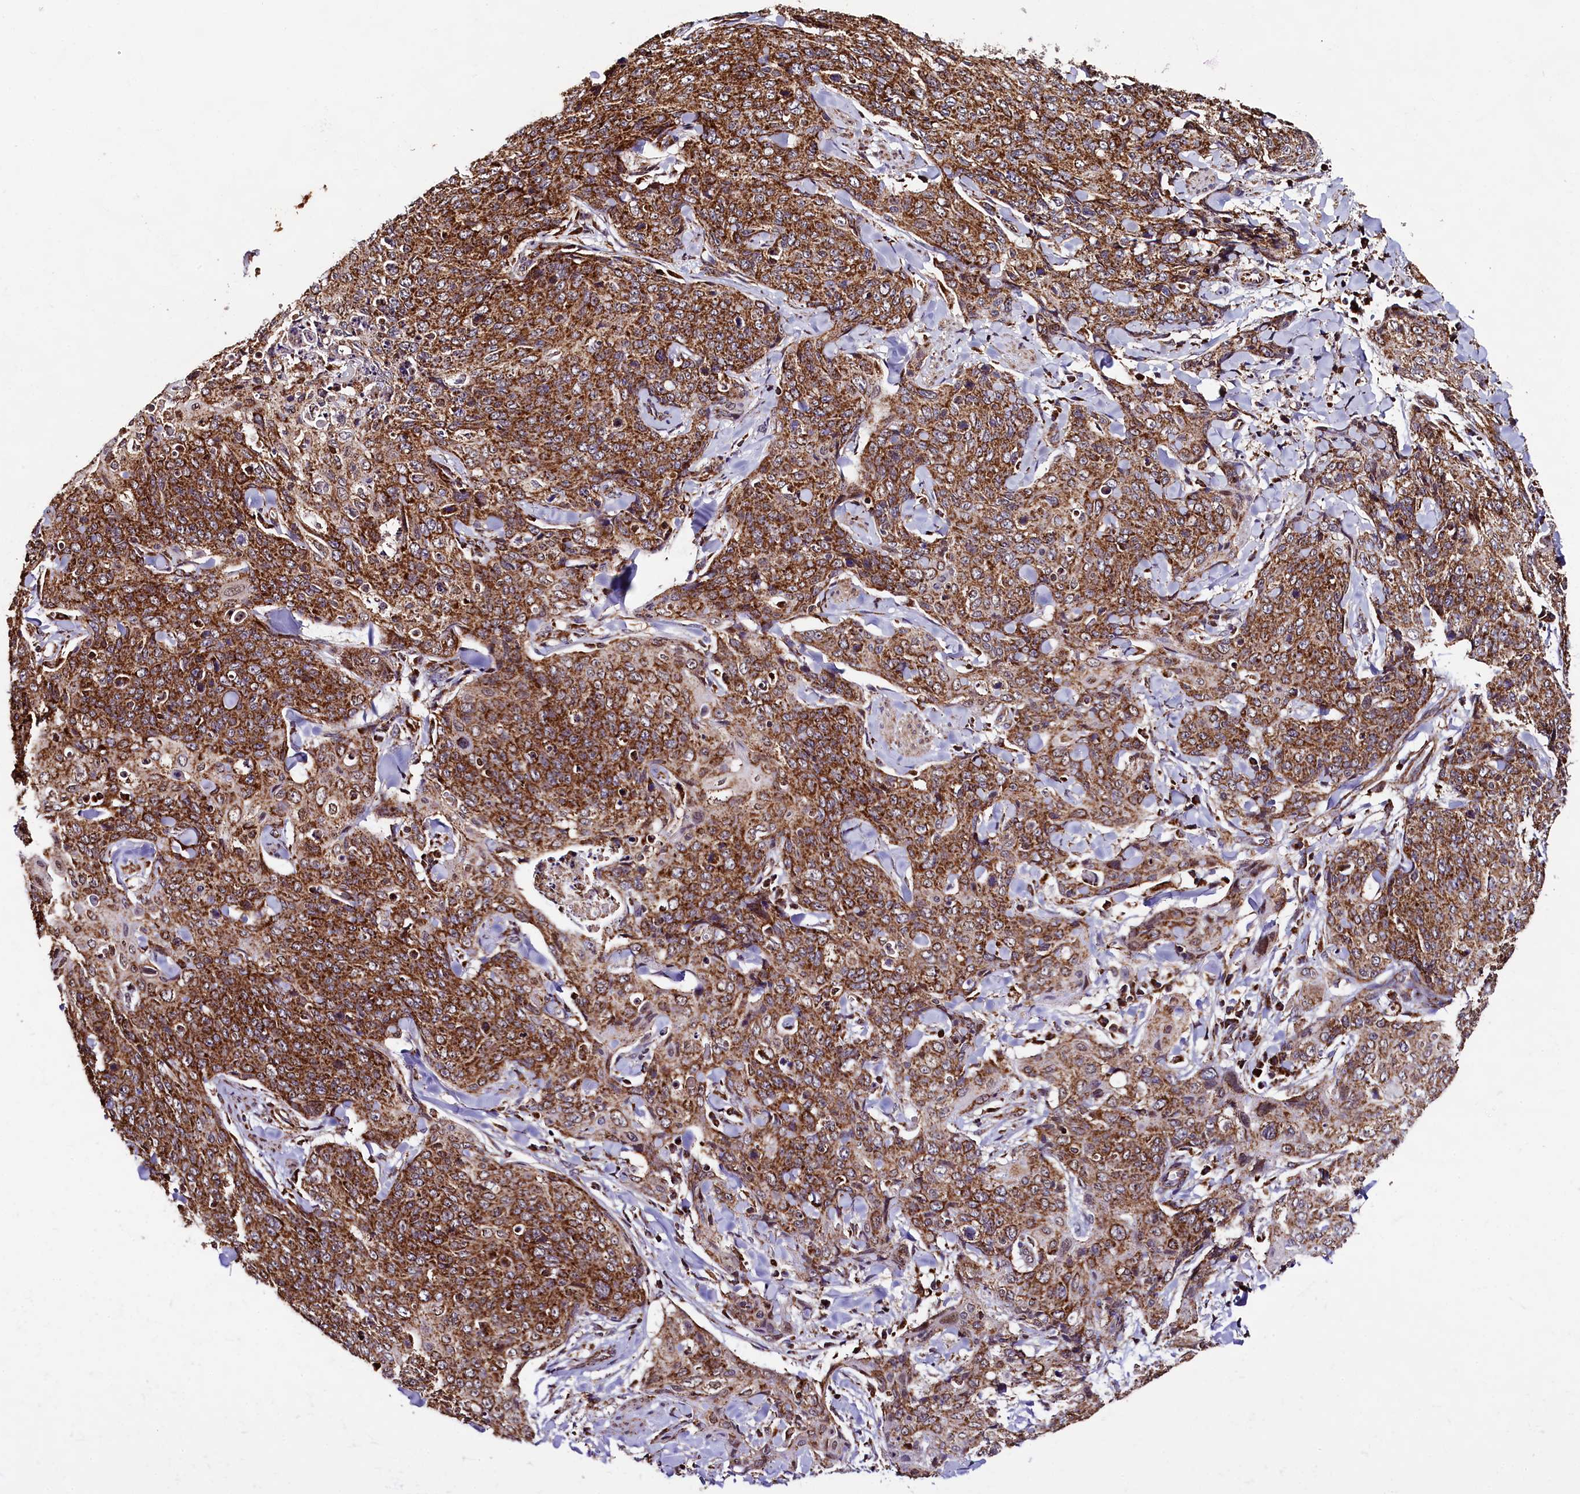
{"staining": {"intensity": "strong", "quantity": ">75%", "location": "cytoplasmic/membranous"}, "tissue": "skin cancer", "cell_type": "Tumor cells", "image_type": "cancer", "snomed": [{"axis": "morphology", "description": "Squamous cell carcinoma, NOS"}, {"axis": "topography", "description": "Skin"}, {"axis": "topography", "description": "Vulva"}], "caption": "The histopathology image exhibits staining of skin cancer (squamous cell carcinoma), revealing strong cytoplasmic/membranous protein staining (brown color) within tumor cells. The staining was performed using DAB (3,3'-diaminobenzidine), with brown indicating positive protein expression. Nuclei are stained blue with hematoxylin.", "gene": "KLC2", "patient": {"sex": "female", "age": 85}}